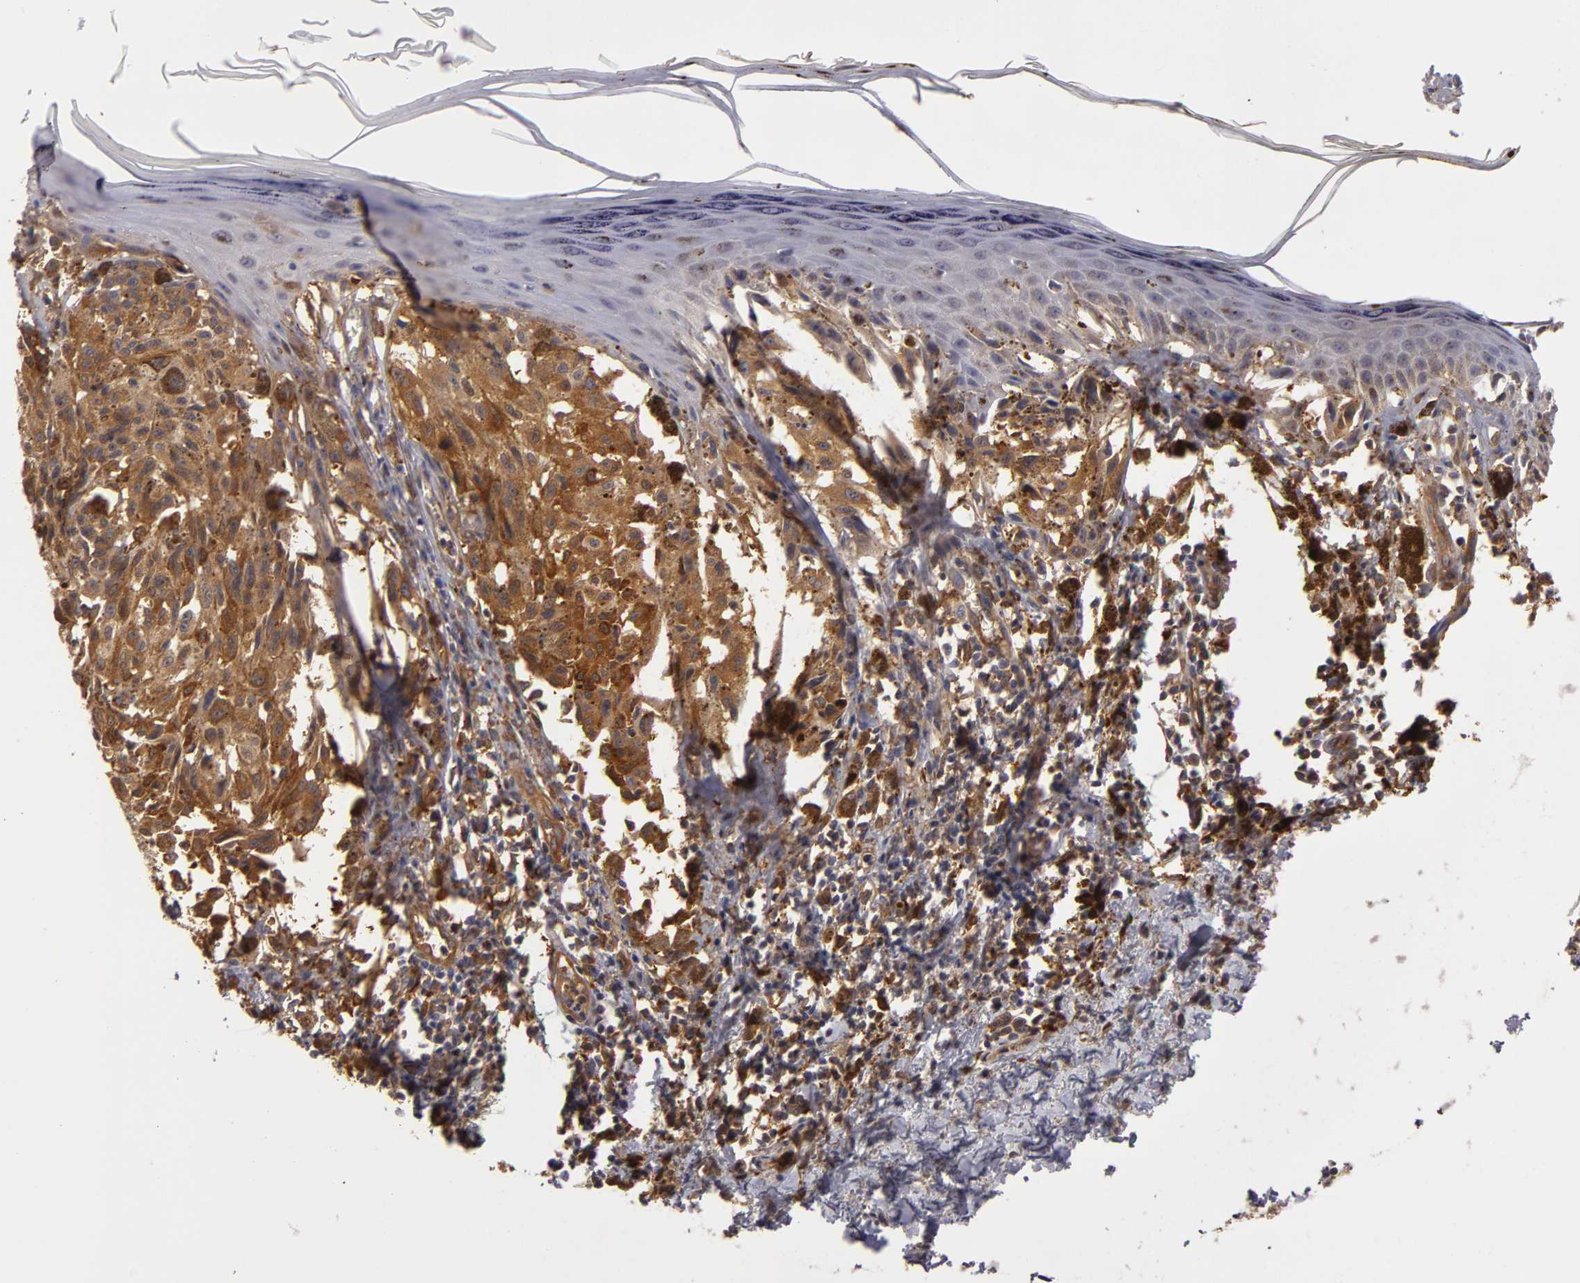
{"staining": {"intensity": "moderate", "quantity": ">75%", "location": "cytoplasmic/membranous"}, "tissue": "melanoma", "cell_type": "Tumor cells", "image_type": "cancer", "snomed": [{"axis": "morphology", "description": "Malignant melanoma, NOS"}, {"axis": "topography", "description": "Skin"}], "caption": "Protein expression analysis of melanoma demonstrates moderate cytoplasmic/membranous expression in about >75% of tumor cells.", "gene": "ZNF229", "patient": {"sex": "female", "age": 72}}